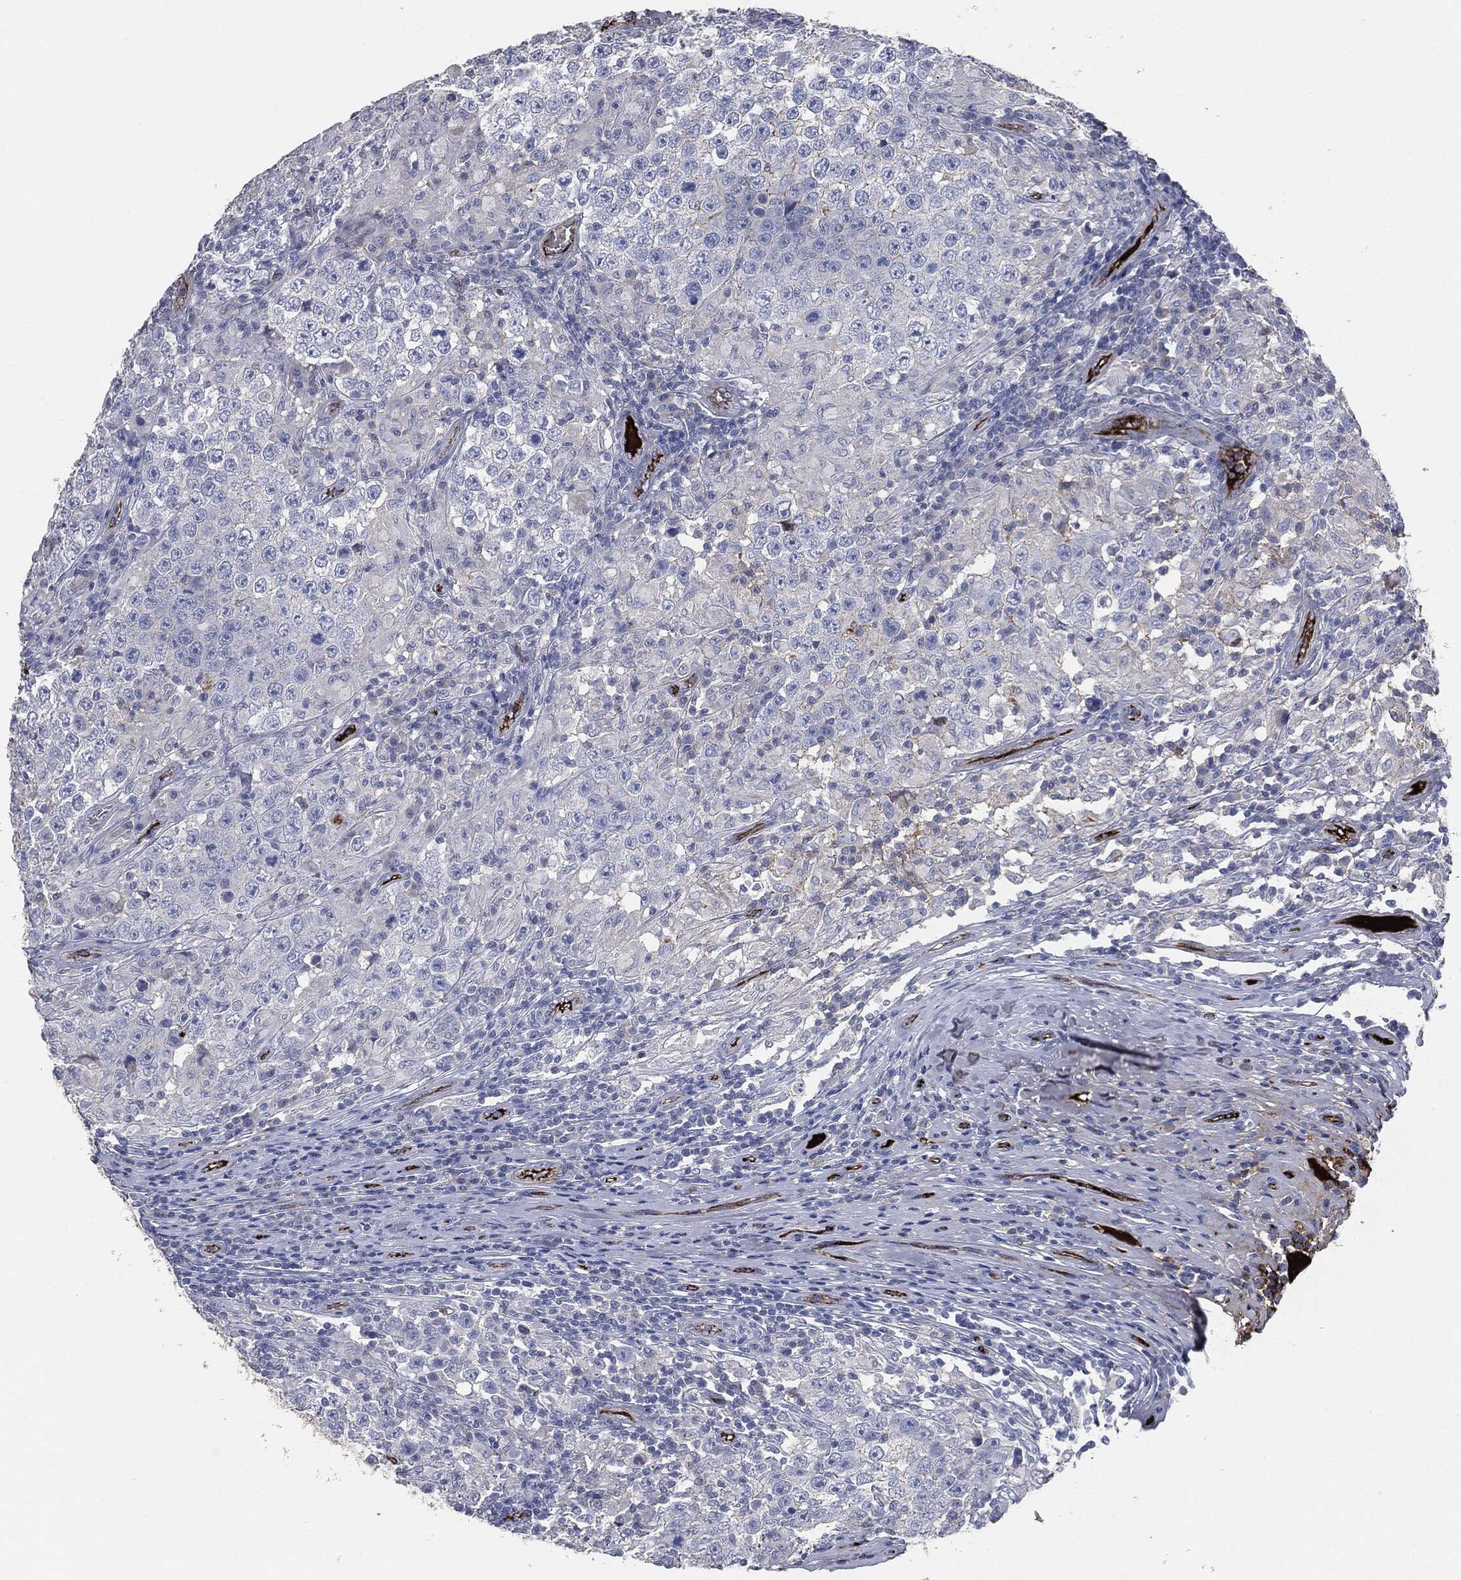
{"staining": {"intensity": "negative", "quantity": "none", "location": "none"}, "tissue": "testis cancer", "cell_type": "Tumor cells", "image_type": "cancer", "snomed": [{"axis": "morphology", "description": "Seminoma, NOS"}, {"axis": "morphology", "description": "Carcinoma, Embryonal, NOS"}, {"axis": "topography", "description": "Testis"}], "caption": "Tumor cells show no significant staining in testis cancer (embryonal carcinoma).", "gene": "APOB", "patient": {"sex": "male", "age": 41}}